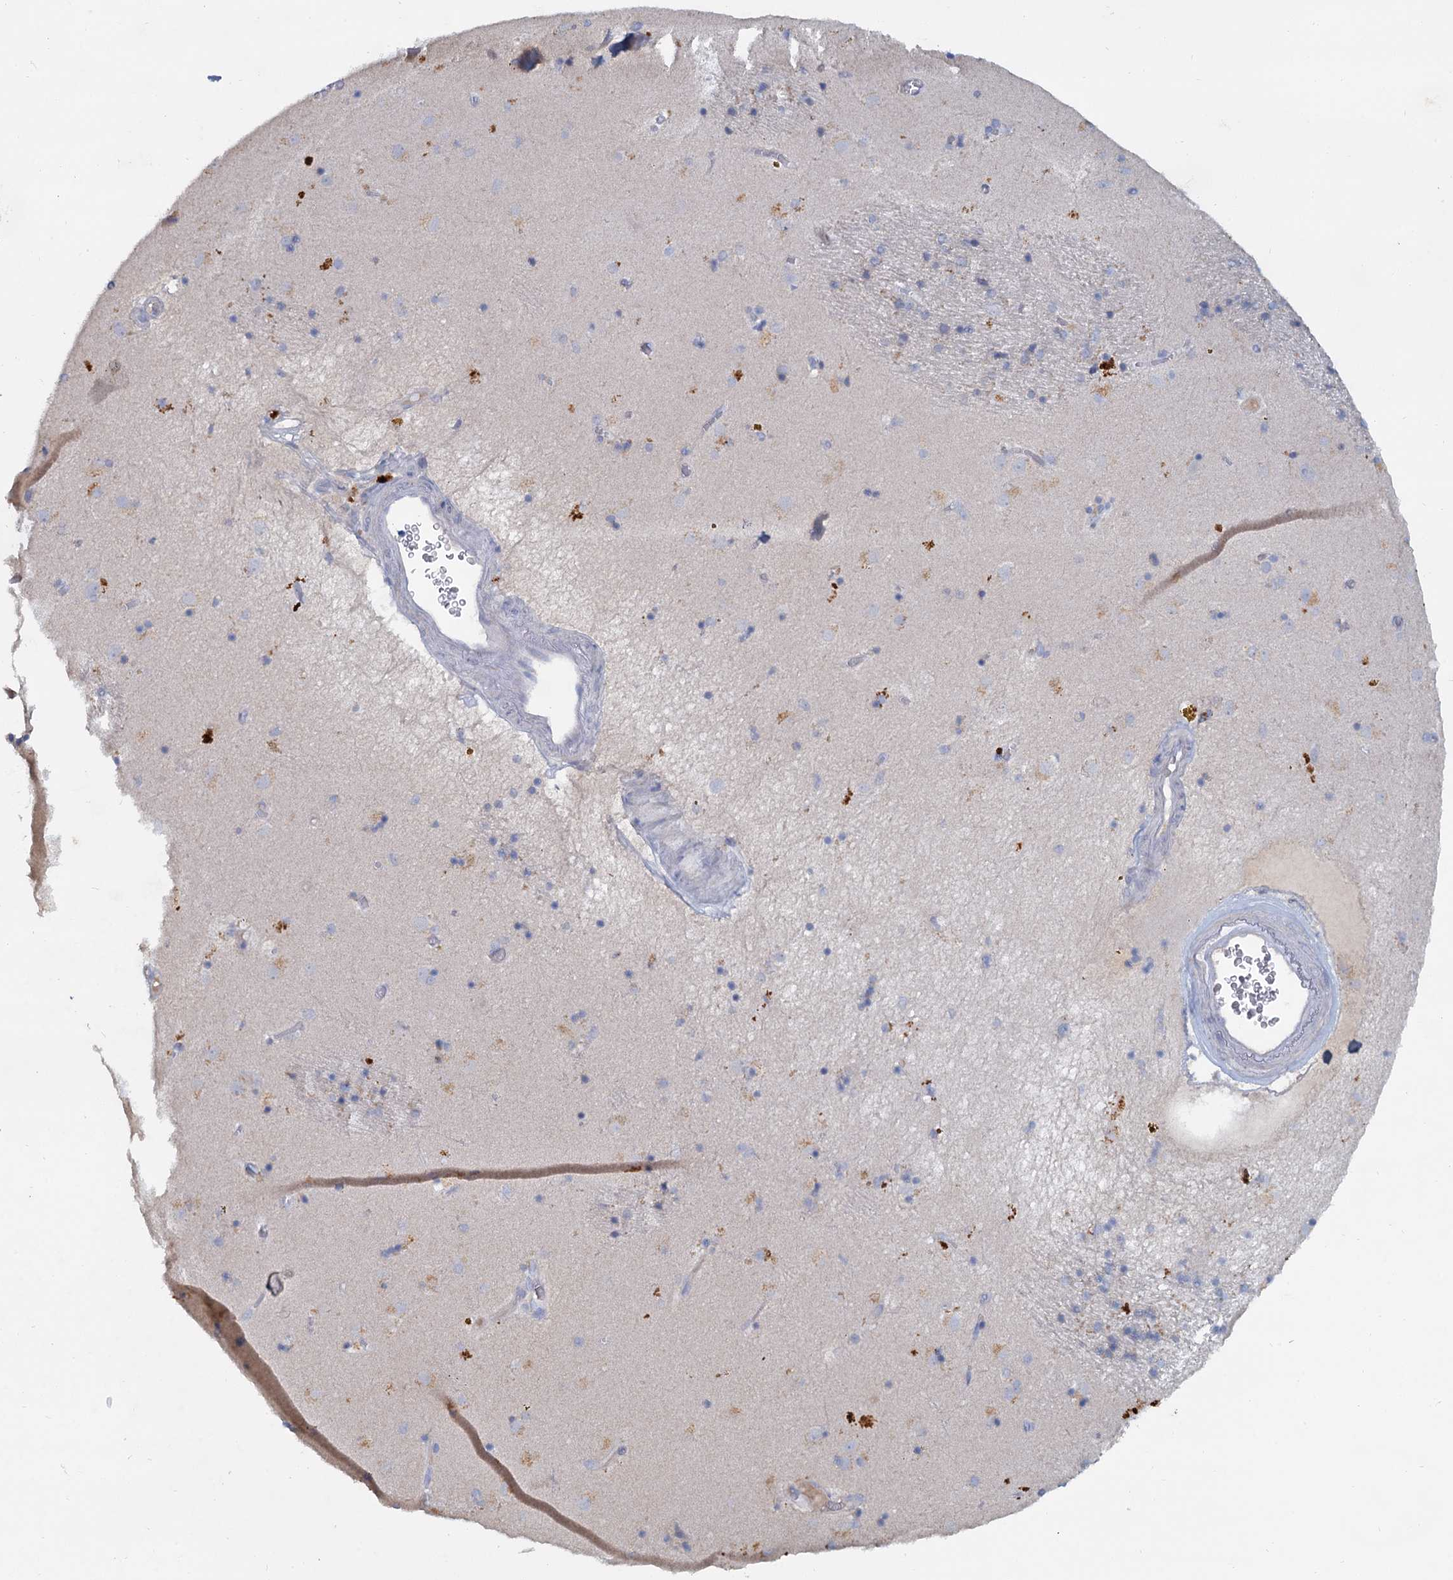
{"staining": {"intensity": "moderate", "quantity": "<25%", "location": "cytoplasmic/membranous"}, "tissue": "caudate", "cell_type": "Glial cells", "image_type": "normal", "snomed": [{"axis": "morphology", "description": "Normal tissue, NOS"}, {"axis": "topography", "description": "Lateral ventricle wall"}], "caption": "Immunohistochemistry (DAB) staining of unremarkable human caudate reveals moderate cytoplasmic/membranous protein positivity in approximately <25% of glial cells.", "gene": "ACSM3", "patient": {"sex": "male", "age": 70}}